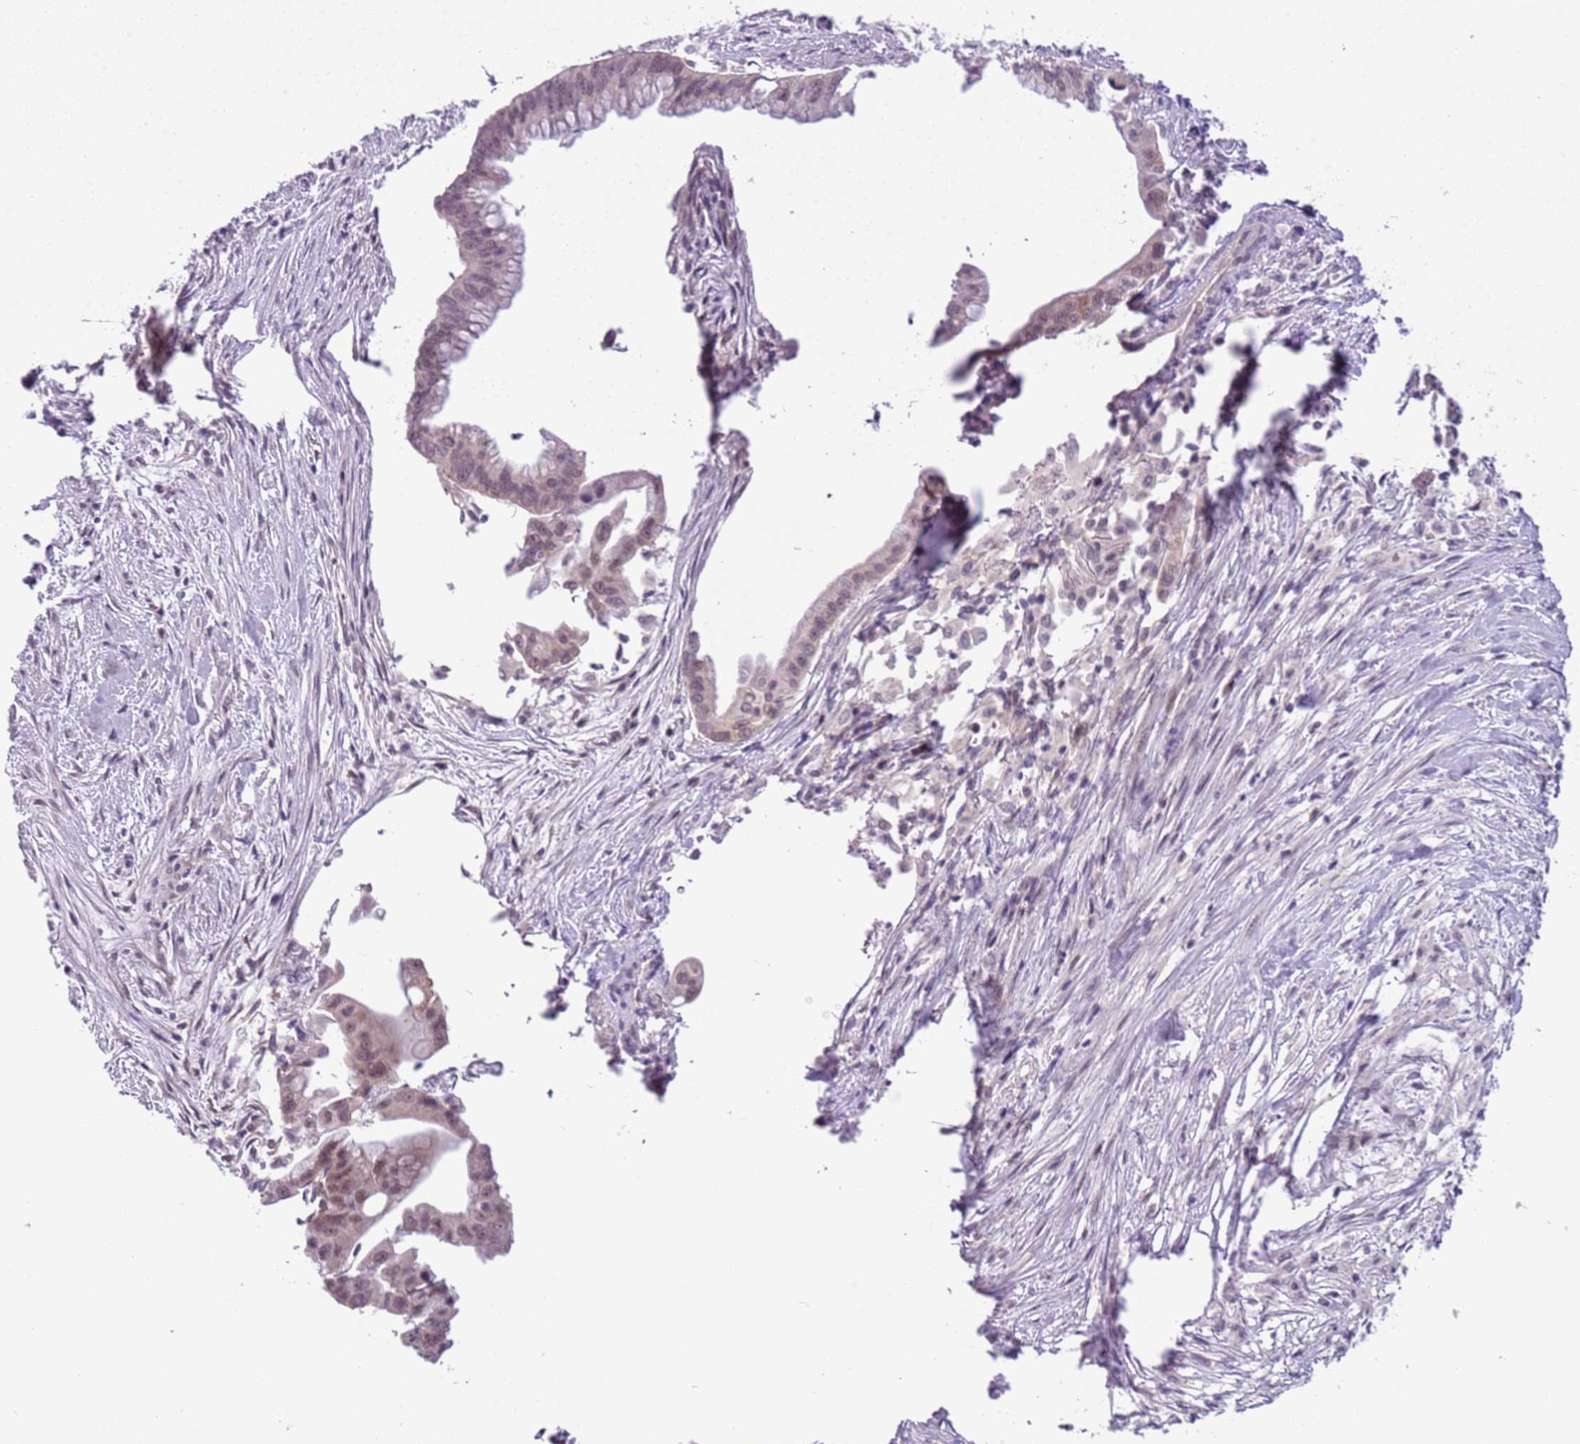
{"staining": {"intensity": "weak", "quantity": "25%-75%", "location": "nuclear"}, "tissue": "pancreatic cancer", "cell_type": "Tumor cells", "image_type": "cancer", "snomed": [{"axis": "morphology", "description": "Adenocarcinoma, NOS"}, {"axis": "topography", "description": "Pancreas"}], "caption": "Tumor cells demonstrate low levels of weak nuclear staining in about 25%-75% of cells in pancreatic cancer. Using DAB (brown) and hematoxylin (blue) stains, captured at high magnification using brightfield microscopy.", "gene": "FAM120C", "patient": {"sex": "male", "age": 46}}